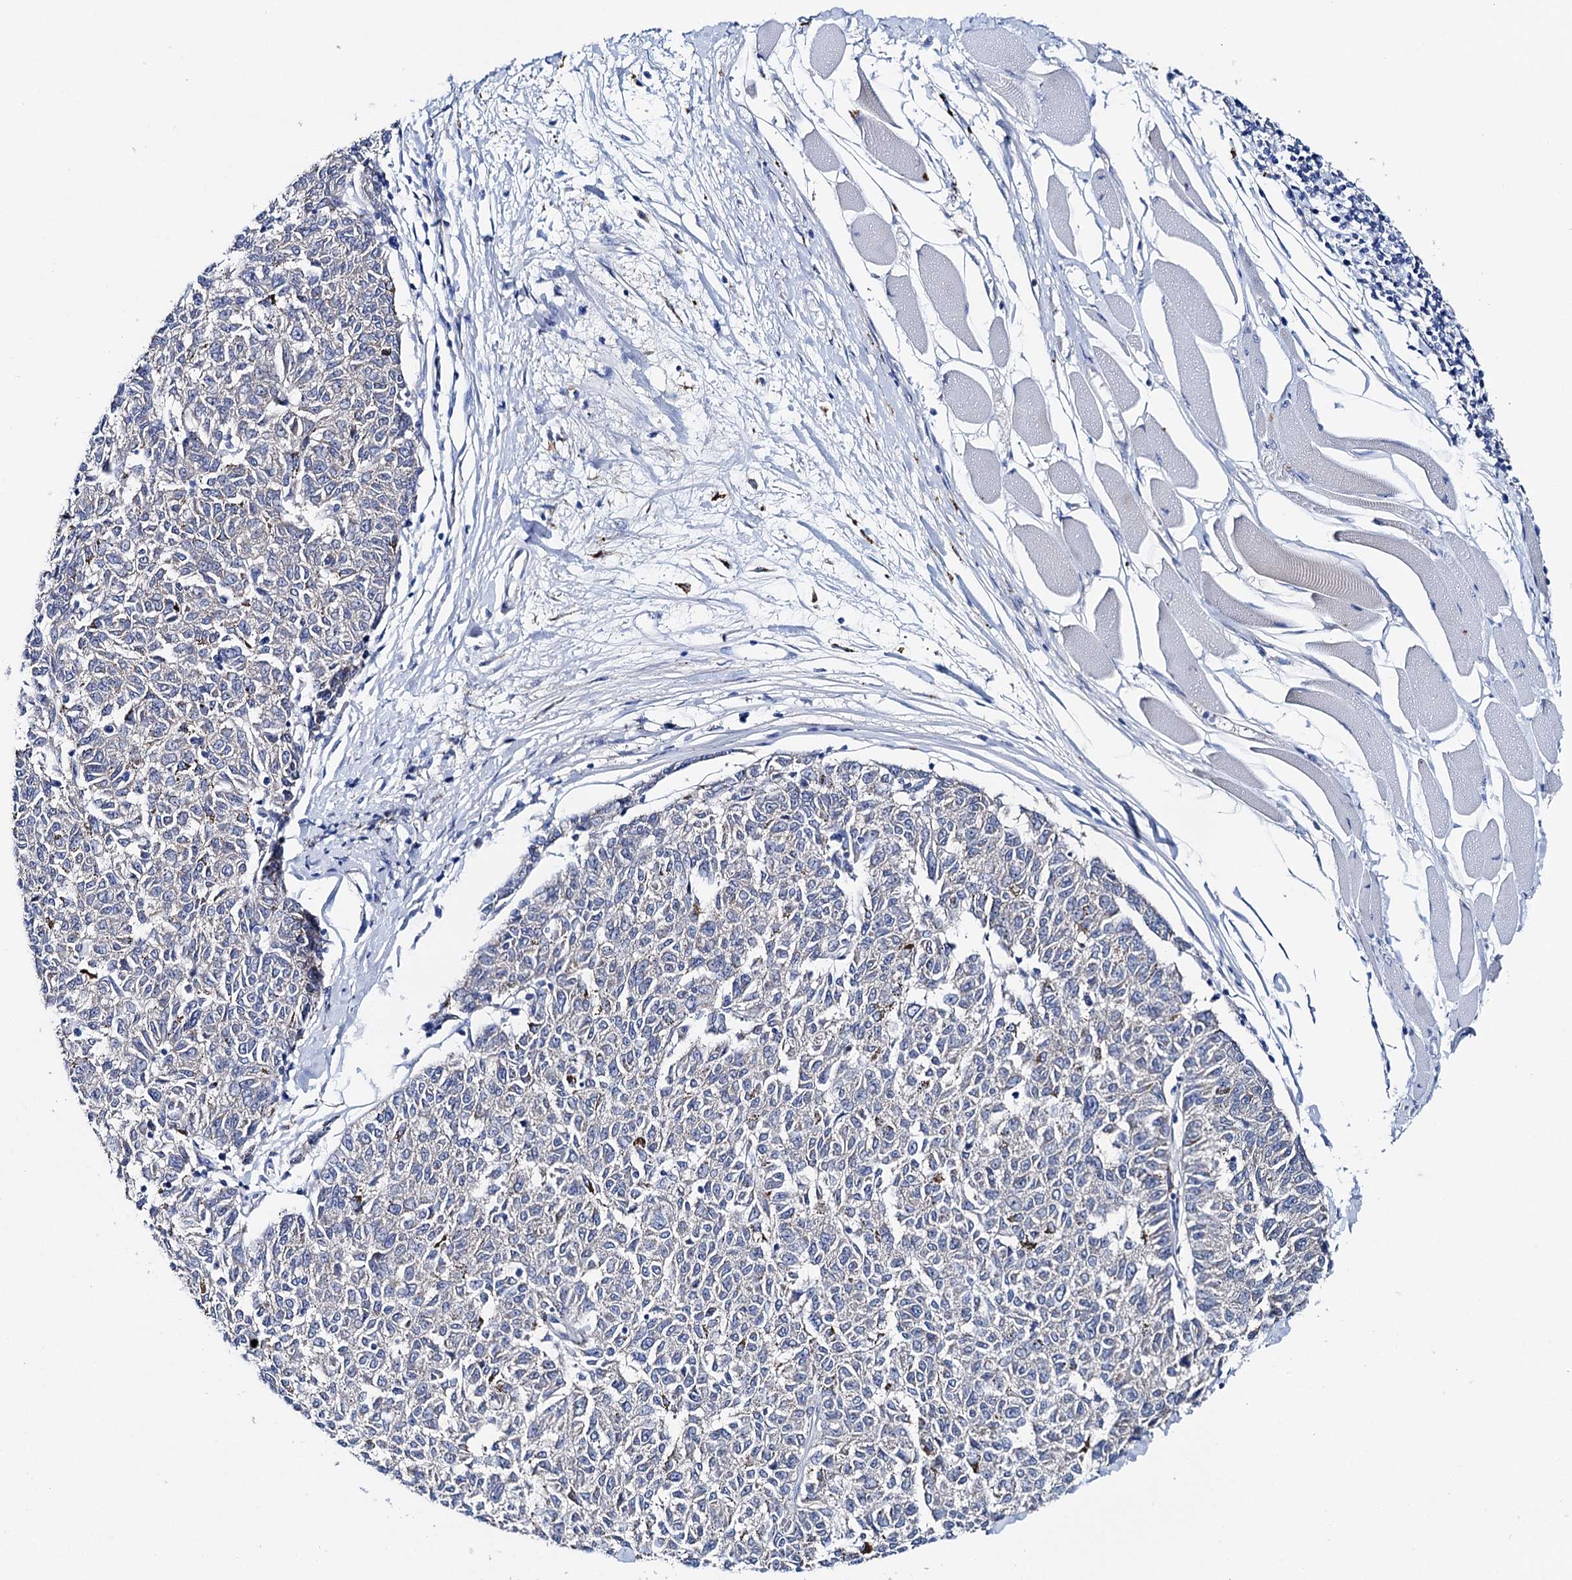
{"staining": {"intensity": "negative", "quantity": "none", "location": "none"}, "tissue": "melanoma", "cell_type": "Tumor cells", "image_type": "cancer", "snomed": [{"axis": "morphology", "description": "Malignant melanoma, NOS"}, {"axis": "topography", "description": "Skin"}], "caption": "An image of malignant melanoma stained for a protein reveals no brown staining in tumor cells. (DAB IHC, high magnification).", "gene": "SHROOM1", "patient": {"sex": "female", "age": 72}}